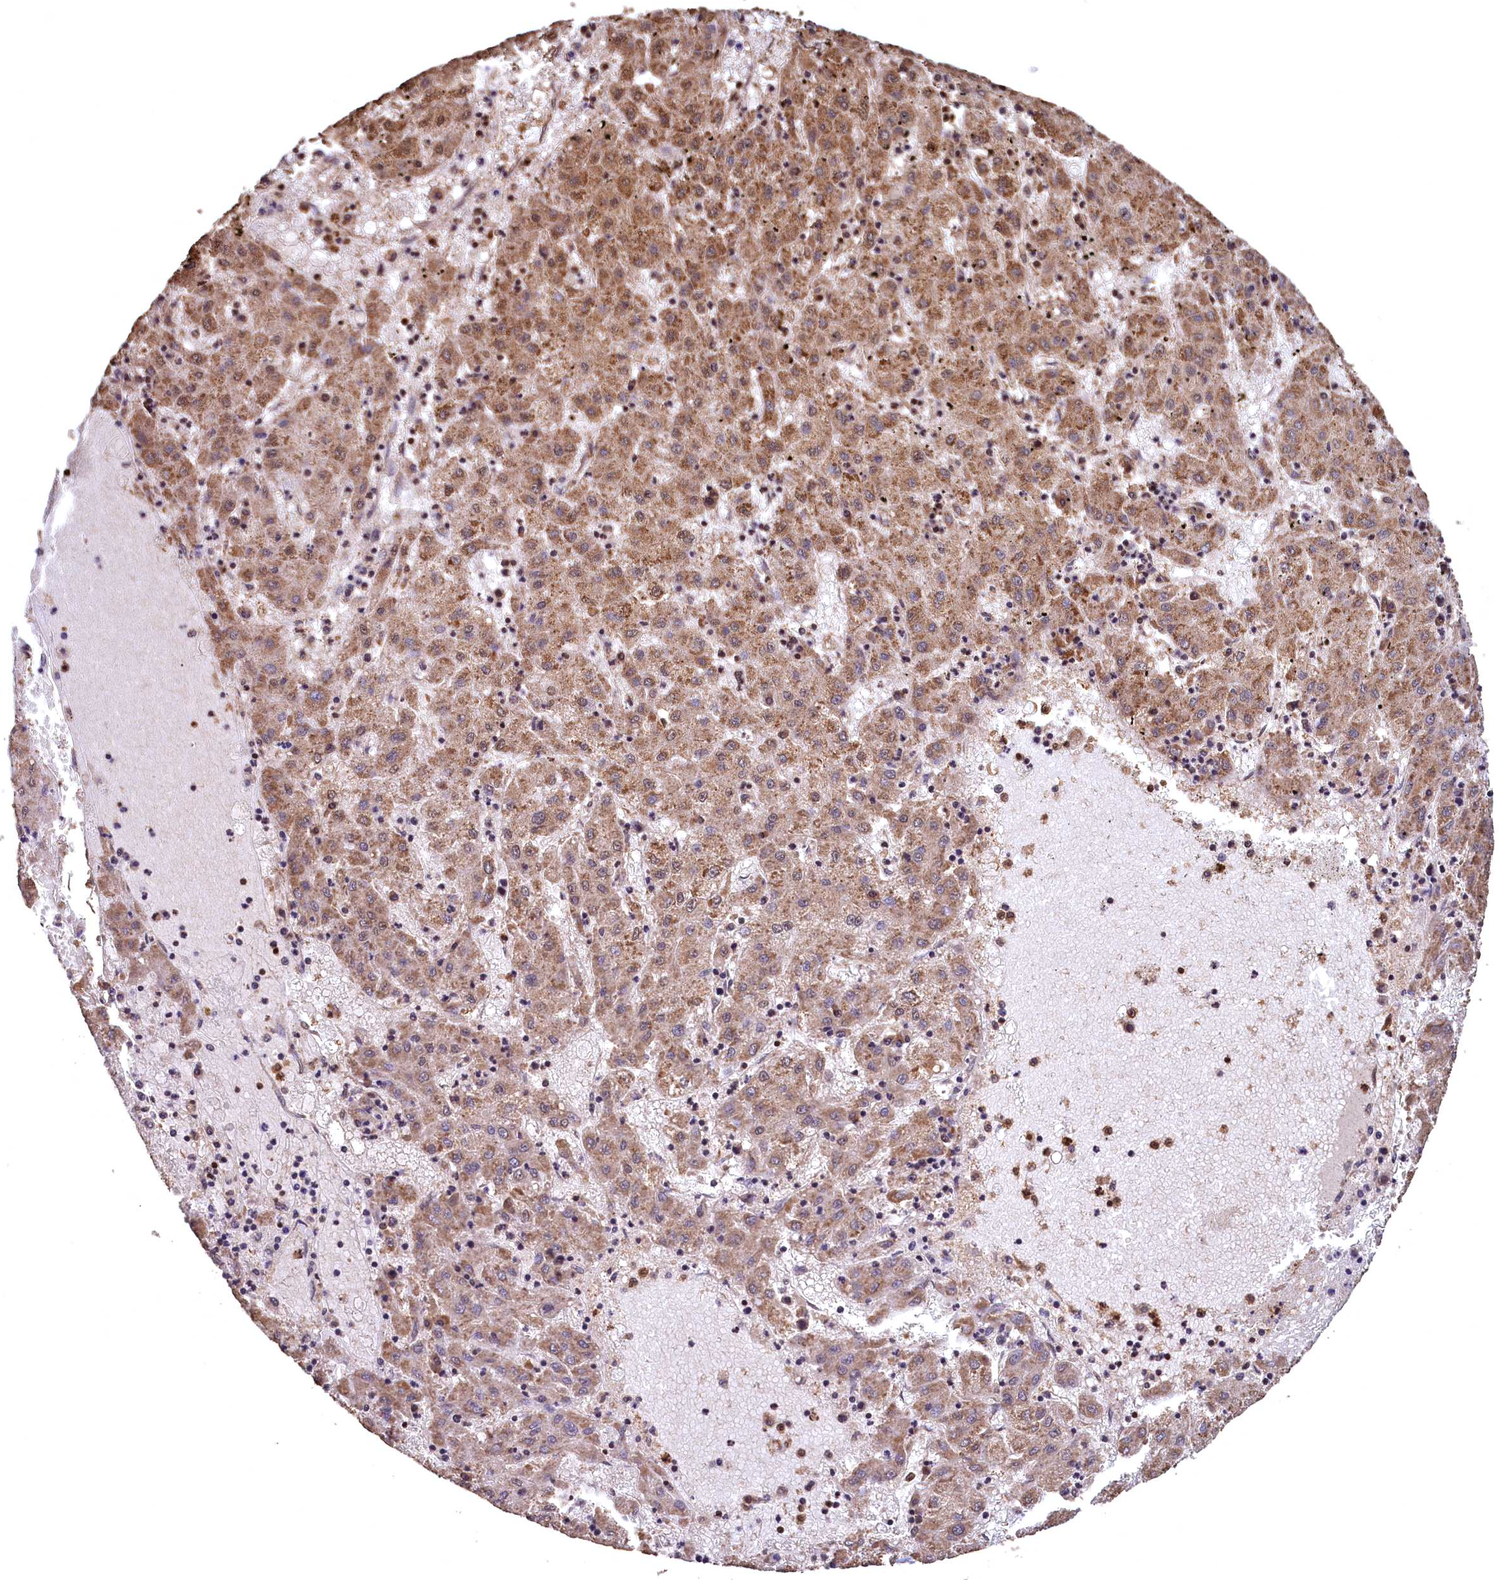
{"staining": {"intensity": "moderate", "quantity": ">75%", "location": "cytoplasmic/membranous"}, "tissue": "liver cancer", "cell_type": "Tumor cells", "image_type": "cancer", "snomed": [{"axis": "morphology", "description": "Carcinoma, Hepatocellular, NOS"}, {"axis": "topography", "description": "Liver"}], "caption": "Liver cancer stained with a brown dye reveals moderate cytoplasmic/membranous positive positivity in about >75% of tumor cells.", "gene": "CEP57L1", "patient": {"sex": "male", "age": 72}}